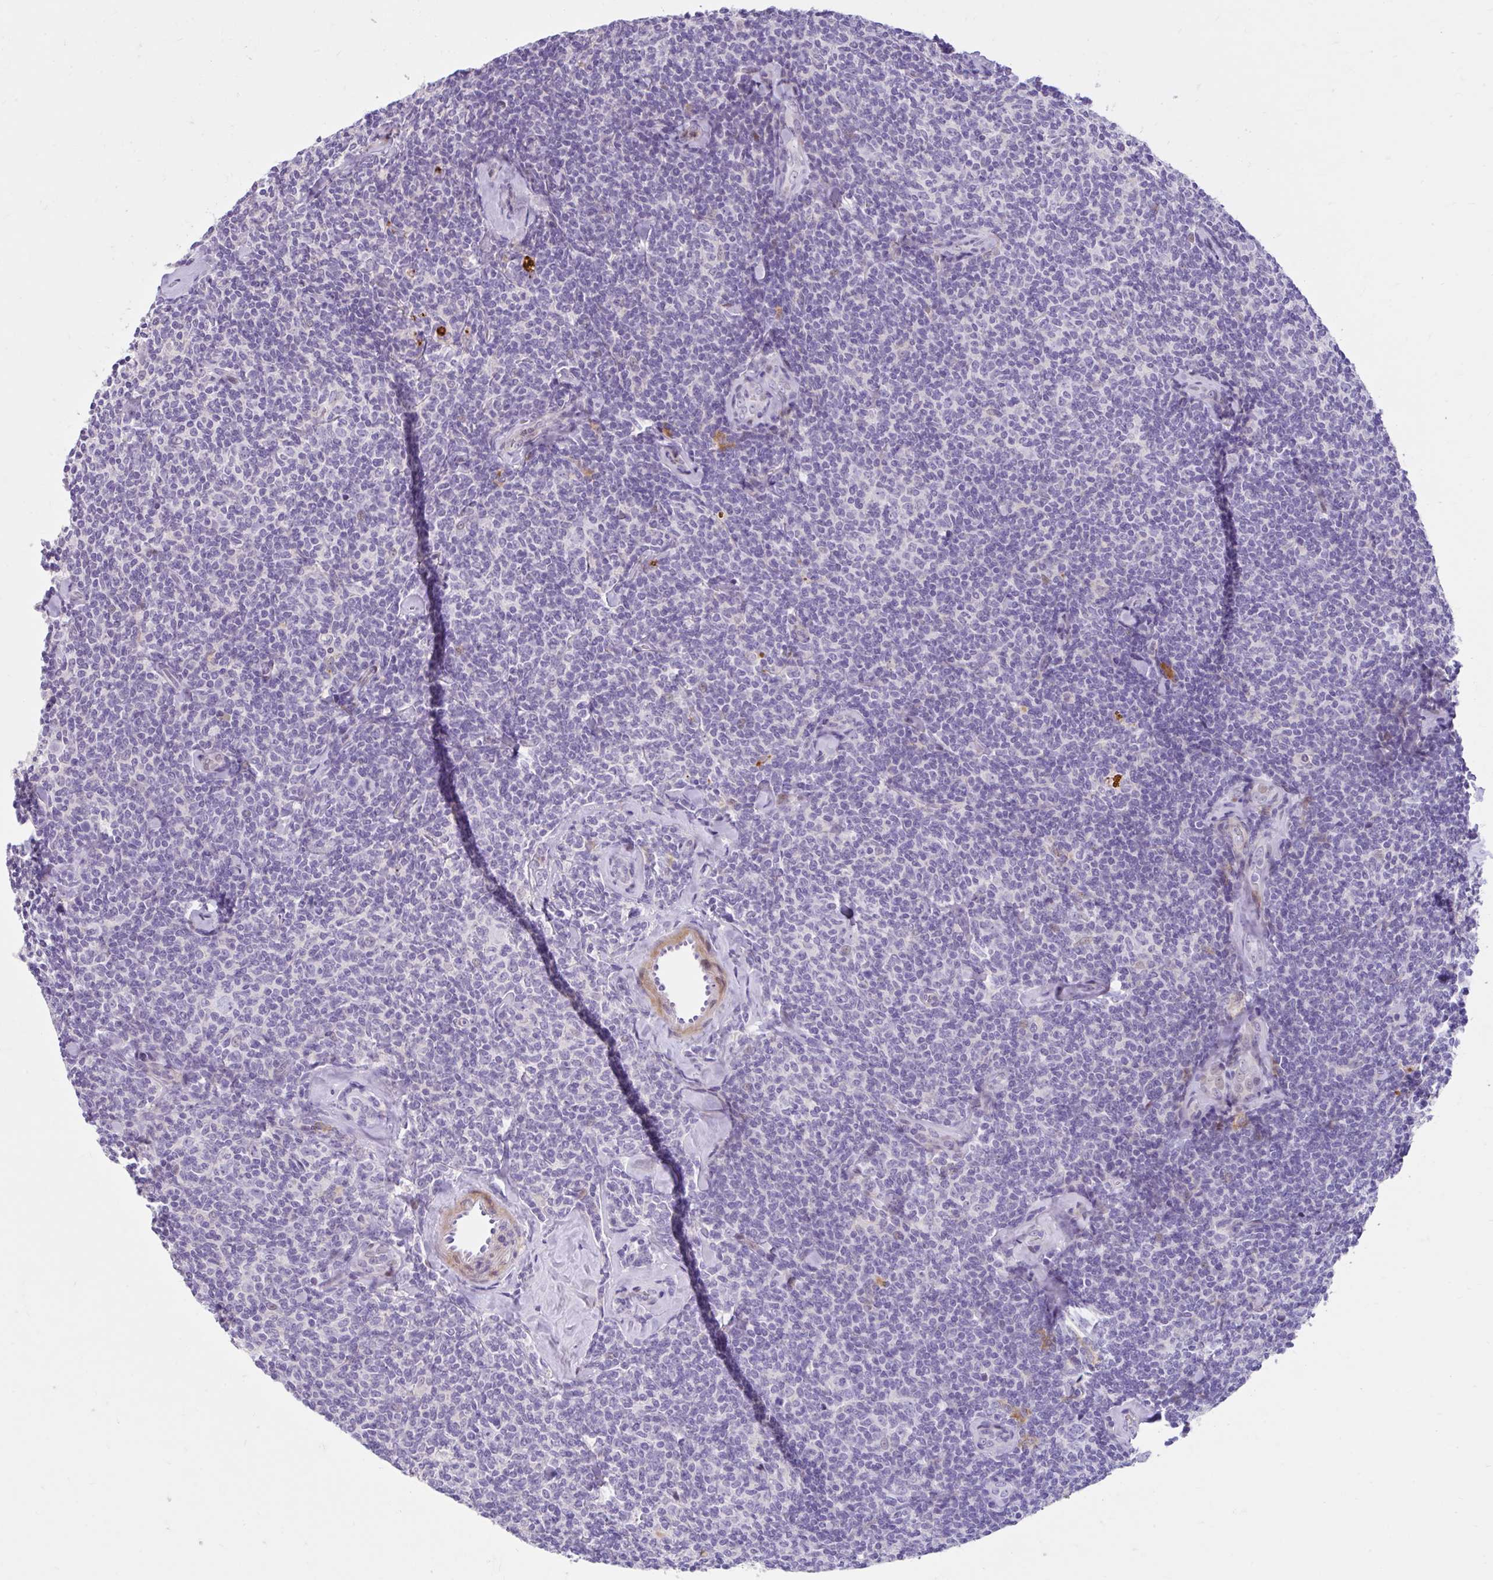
{"staining": {"intensity": "negative", "quantity": "none", "location": "none"}, "tissue": "lymphoma", "cell_type": "Tumor cells", "image_type": "cancer", "snomed": [{"axis": "morphology", "description": "Malignant lymphoma, non-Hodgkin's type, Low grade"}, {"axis": "topography", "description": "Lymph node"}], "caption": "Histopathology image shows no protein expression in tumor cells of malignant lymphoma, non-Hodgkin's type (low-grade) tissue.", "gene": "NHLH2", "patient": {"sex": "female", "age": 56}}